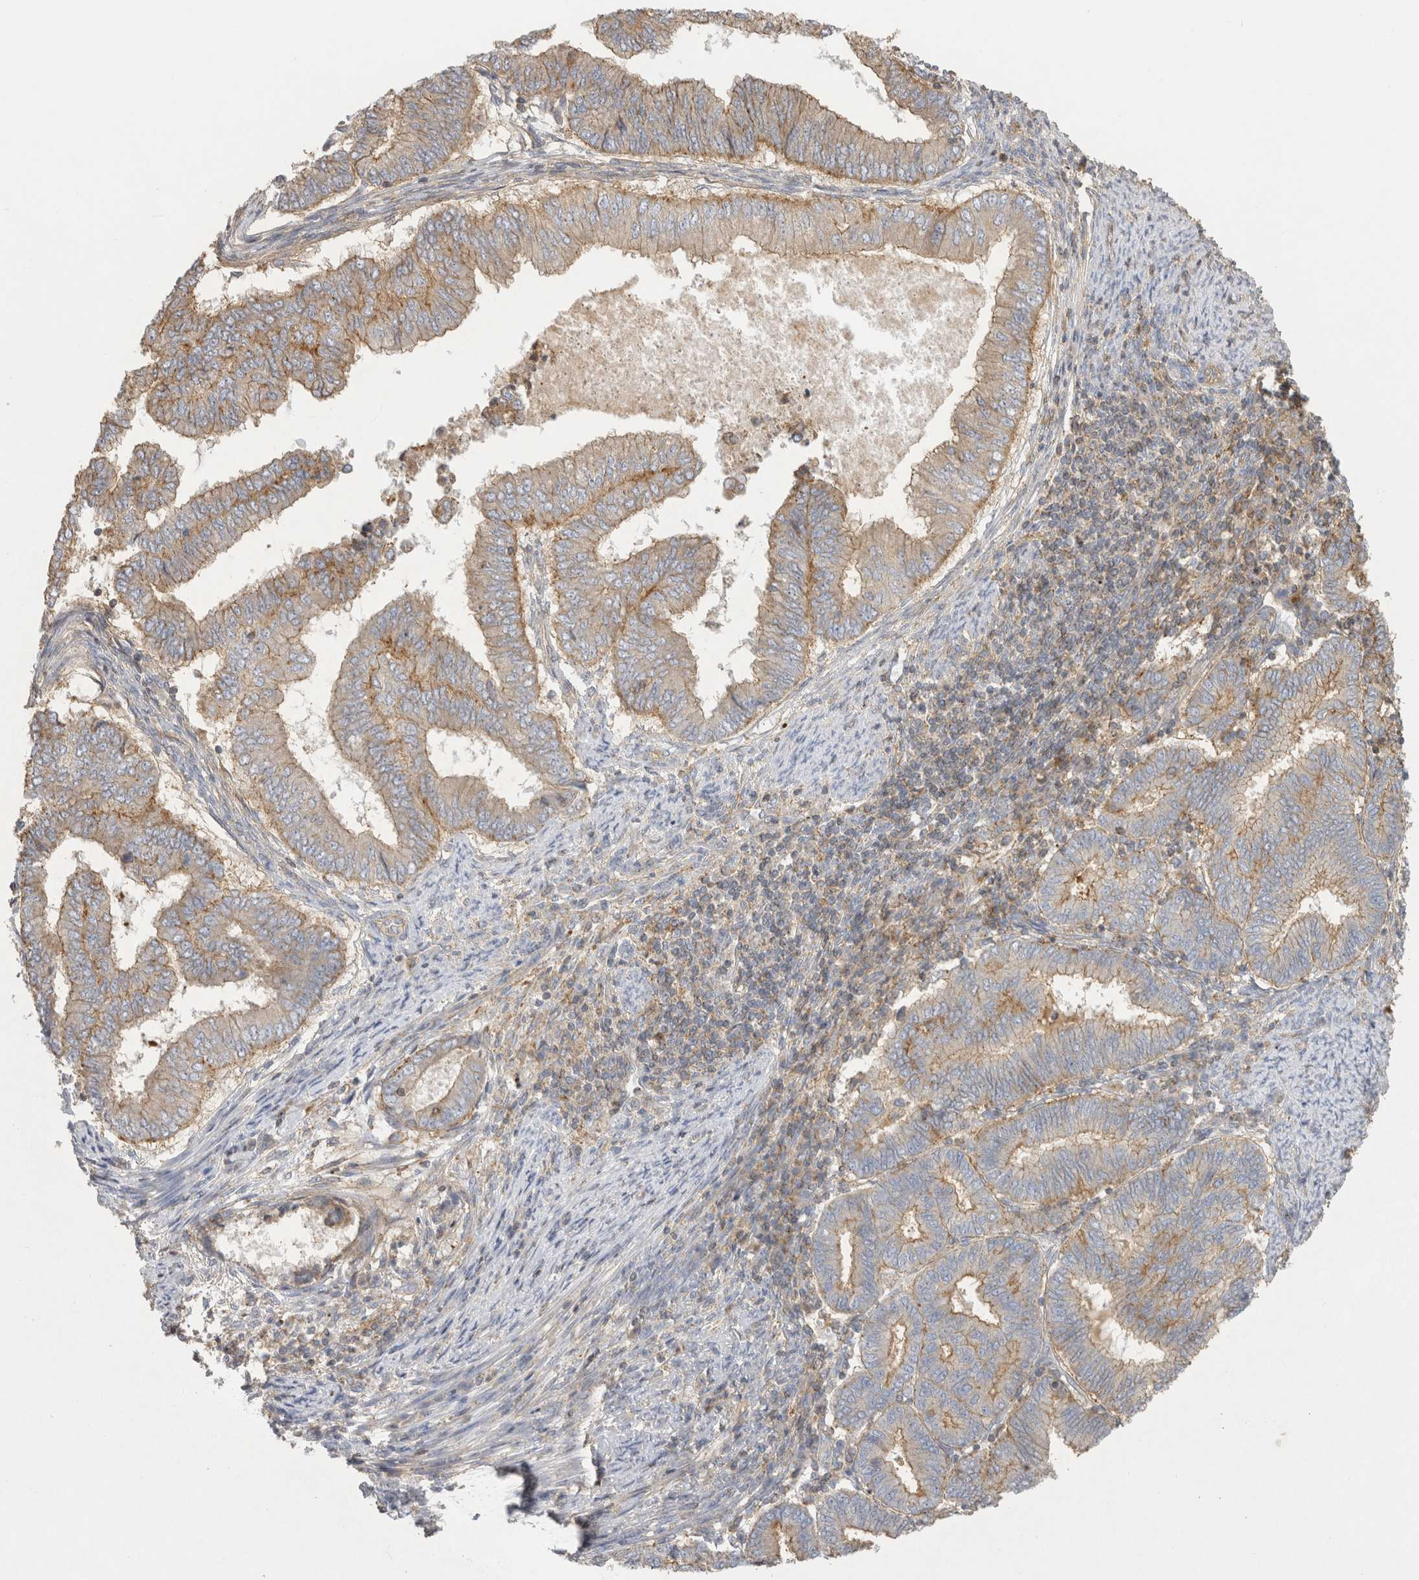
{"staining": {"intensity": "moderate", "quantity": "25%-75%", "location": "cytoplasmic/membranous"}, "tissue": "endometrial cancer", "cell_type": "Tumor cells", "image_type": "cancer", "snomed": [{"axis": "morphology", "description": "Polyp, NOS"}, {"axis": "morphology", "description": "Adenocarcinoma, NOS"}, {"axis": "morphology", "description": "Adenoma, NOS"}, {"axis": "topography", "description": "Endometrium"}], "caption": "Brown immunohistochemical staining in human endometrial cancer (adenoma) displays moderate cytoplasmic/membranous positivity in approximately 25%-75% of tumor cells.", "gene": "CHMP6", "patient": {"sex": "female", "age": 79}}